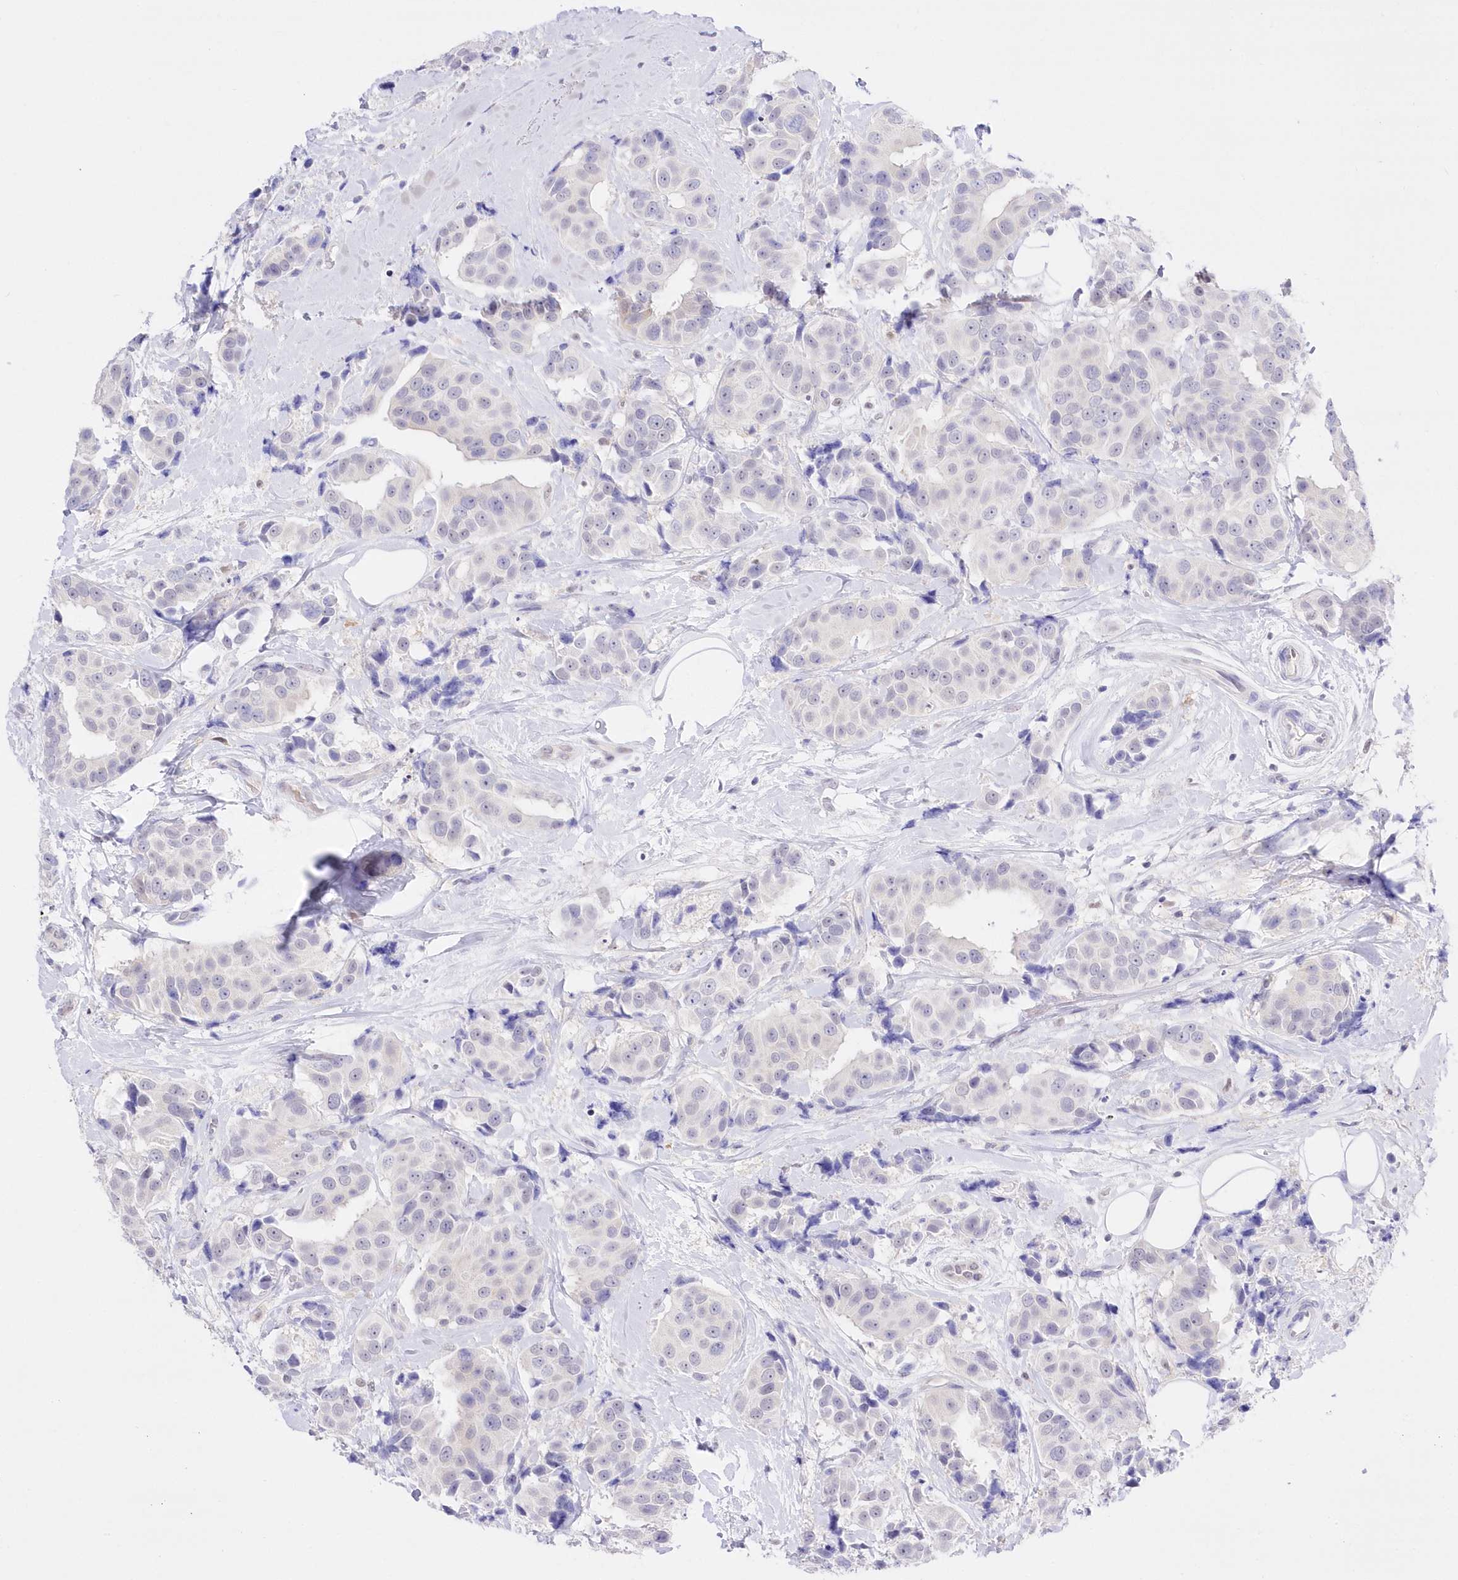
{"staining": {"intensity": "negative", "quantity": "none", "location": "none"}, "tissue": "breast cancer", "cell_type": "Tumor cells", "image_type": "cancer", "snomed": [{"axis": "morphology", "description": "Normal tissue, NOS"}, {"axis": "morphology", "description": "Duct carcinoma"}, {"axis": "topography", "description": "Breast"}], "caption": "This image is of breast infiltrating ductal carcinoma stained with immunohistochemistry to label a protein in brown with the nuclei are counter-stained blue. There is no expression in tumor cells. (Brightfield microscopy of DAB immunohistochemistry (IHC) at high magnification).", "gene": "UBA6", "patient": {"sex": "female", "age": 39}}